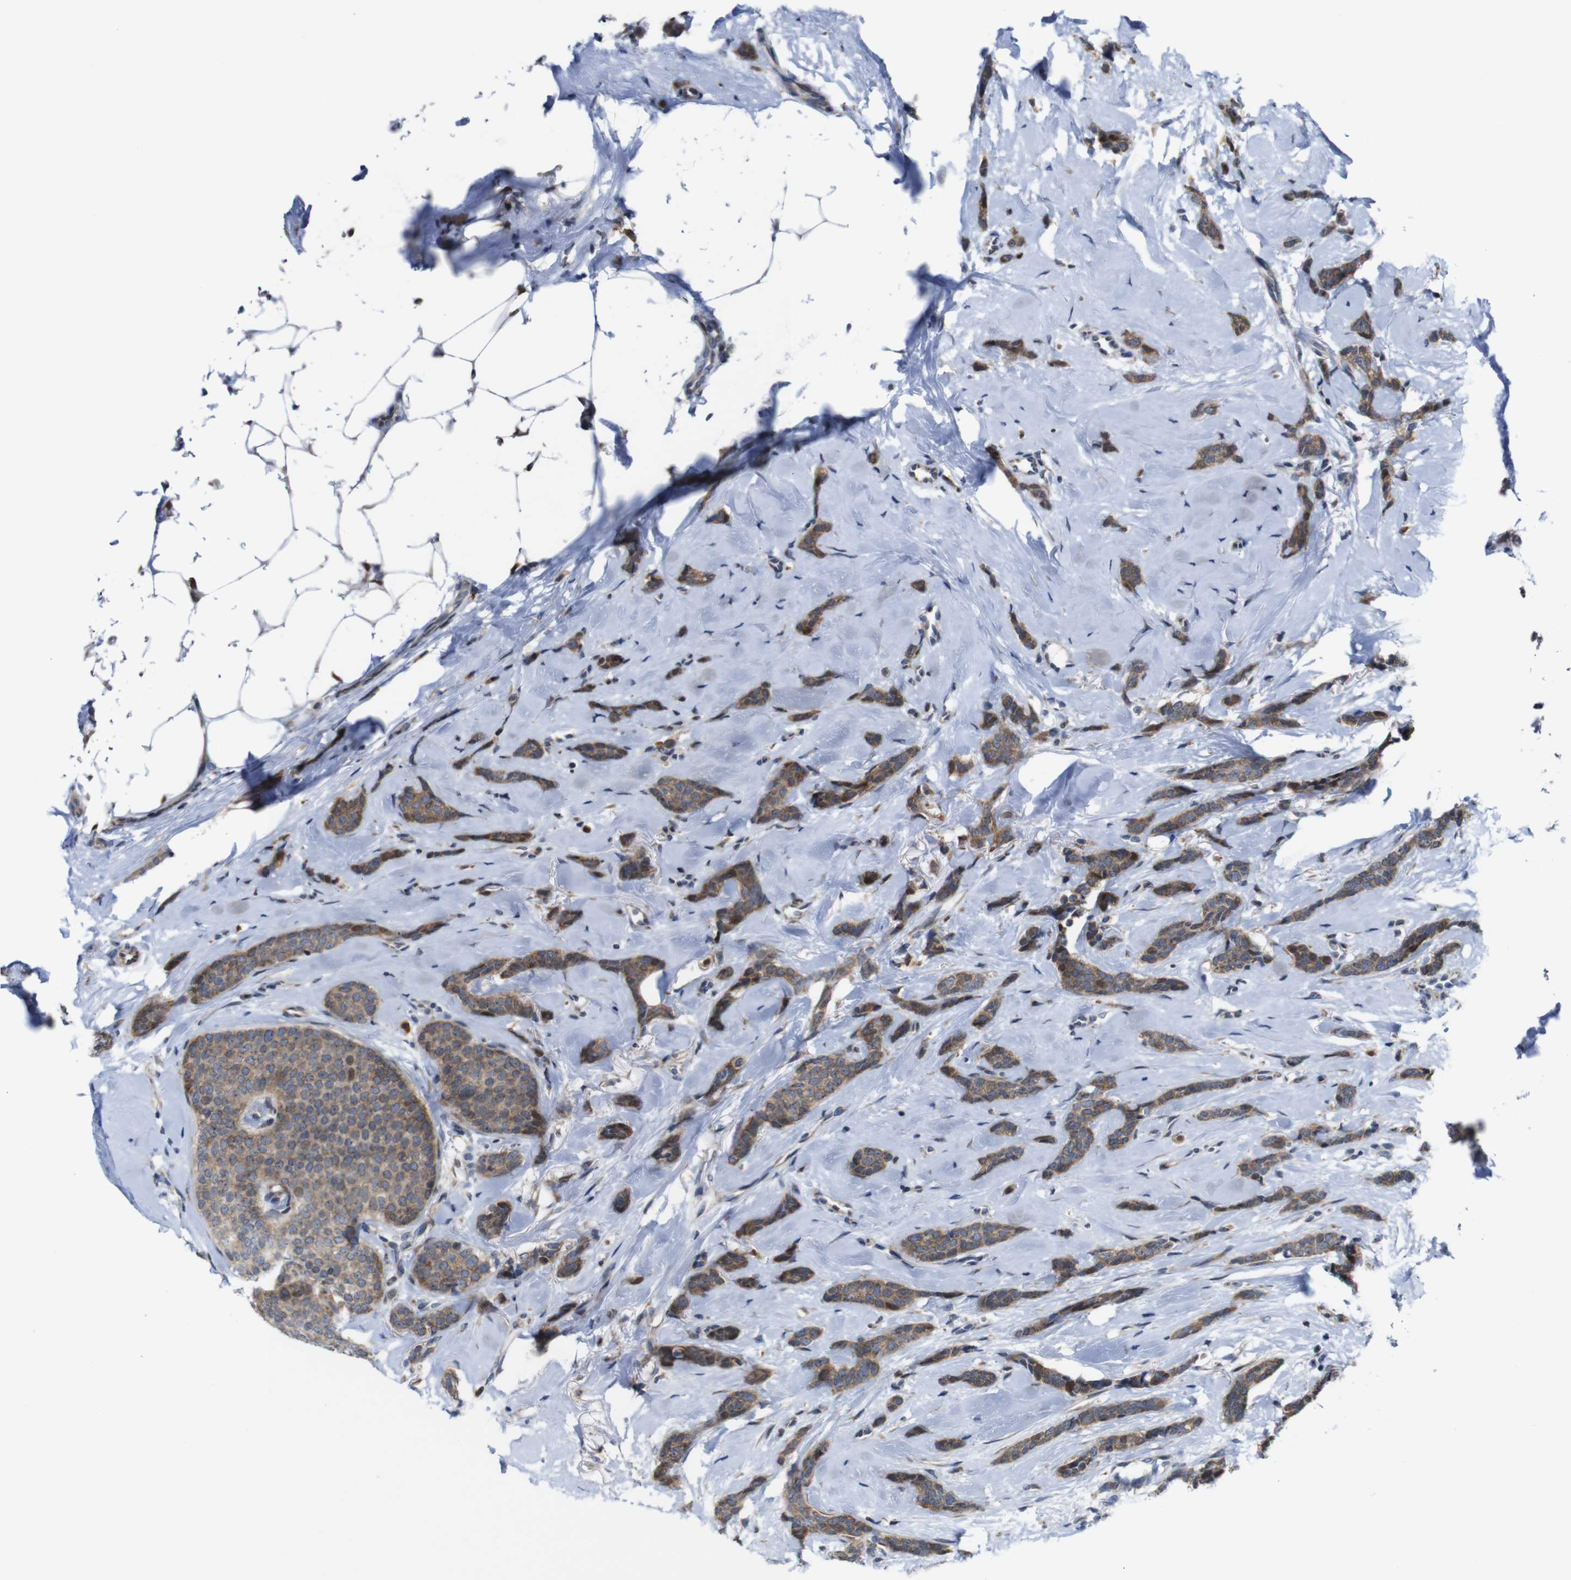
{"staining": {"intensity": "moderate", "quantity": ">75%", "location": "cytoplasmic/membranous"}, "tissue": "breast cancer", "cell_type": "Tumor cells", "image_type": "cancer", "snomed": [{"axis": "morphology", "description": "Lobular carcinoma"}, {"axis": "topography", "description": "Skin"}, {"axis": "topography", "description": "Breast"}], "caption": "Moderate cytoplasmic/membranous positivity for a protein is appreciated in approximately >75% of tumor cells of lobular carcinoma (breast) using IHC.", "gene": "PTPN1", "patient": {"sex": "female", "age": 46}}